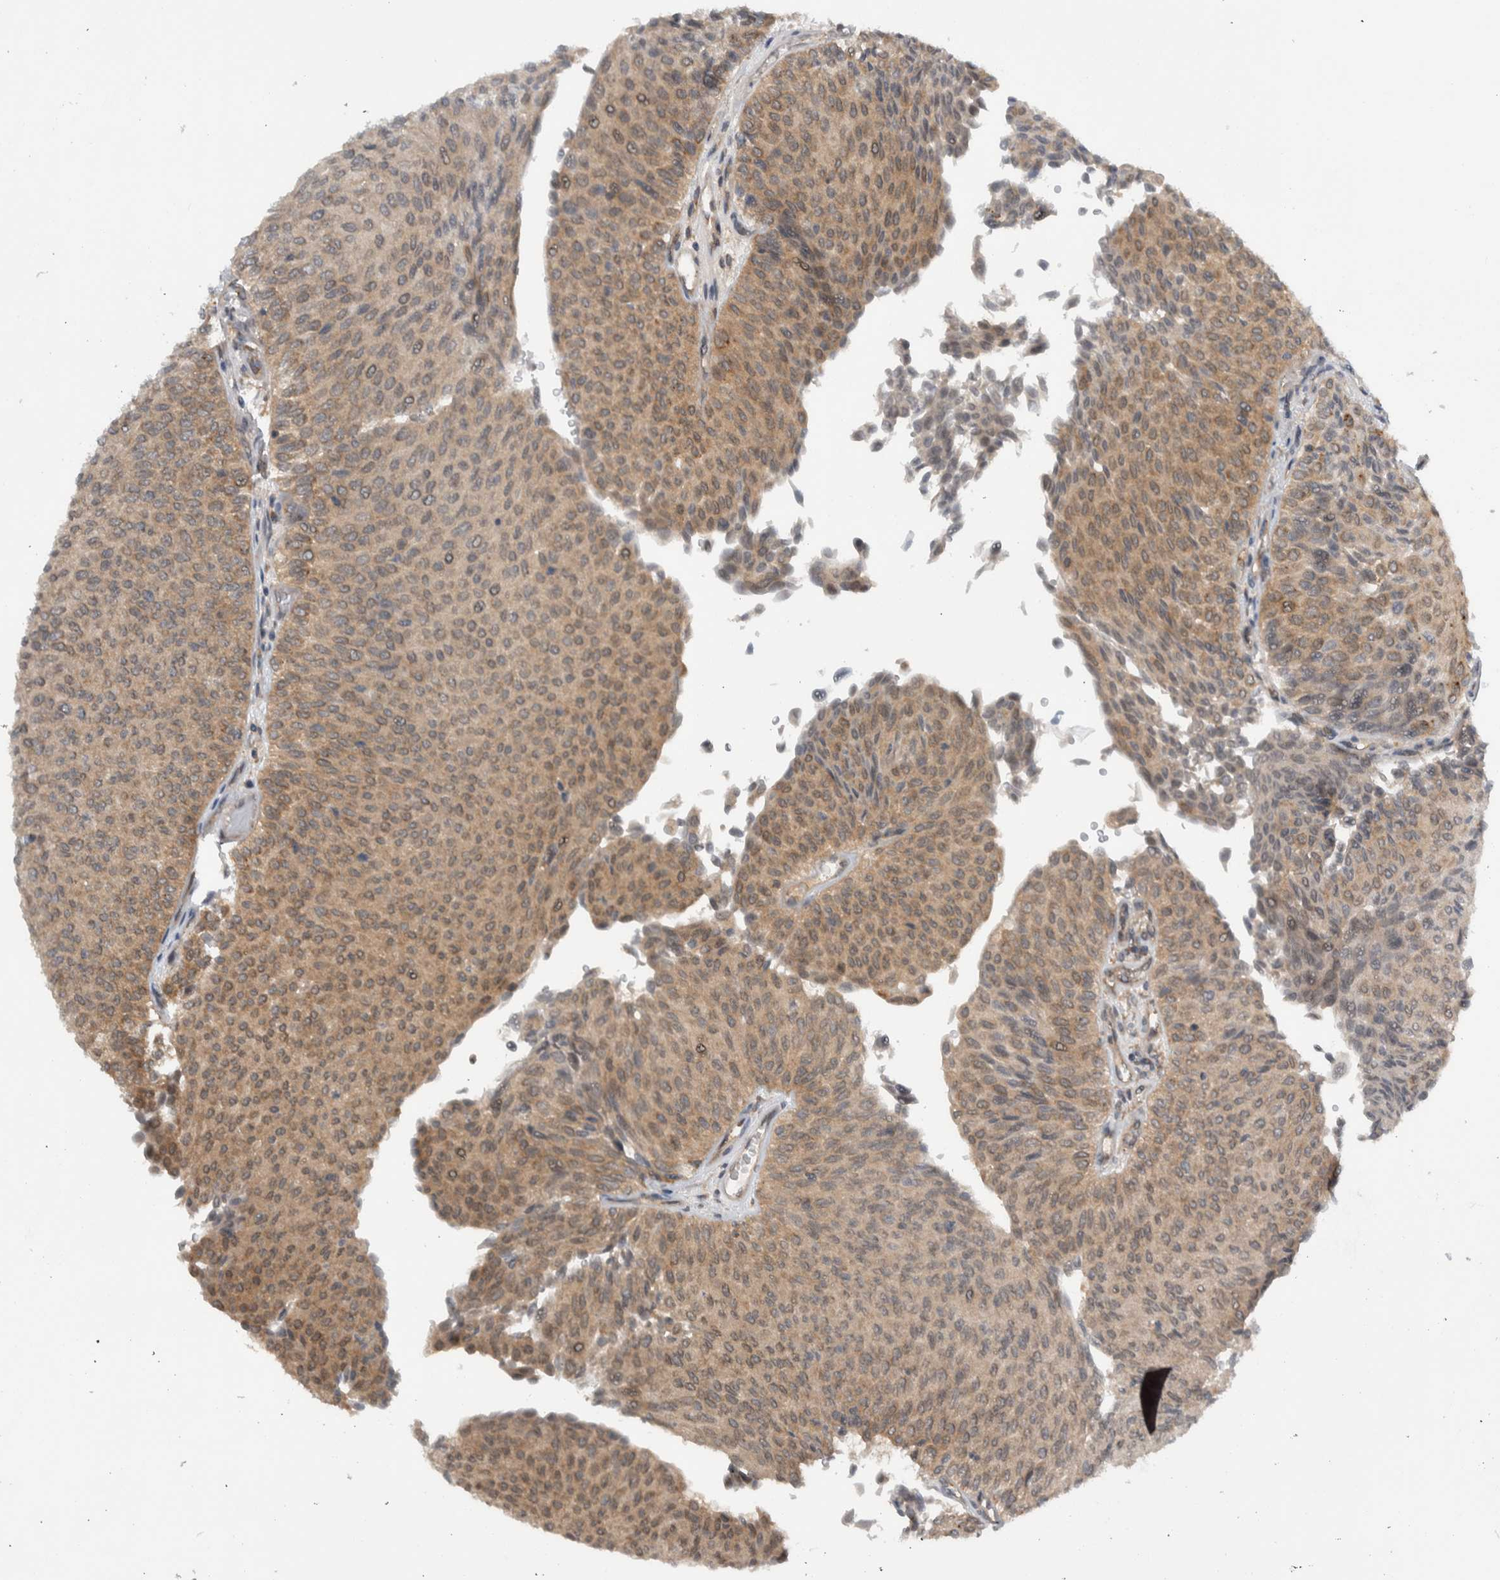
{"staining": {"intensity": "weak", "quantity": ">75%", "location": "cytoplasmic/membranous"}, "tissue": "urothelial cancer", "cell_type": "Tumor cells", "image_type": "cancer", "snomed": [{"axis": "morphology", "description": "Urothelial carcinoma, Low grade"}, {"axis": "topography", "description": "Urinary bladder"}], "caption": "Urothelial carcinoma (low-grade) stained with a protein marker exhibits weak staining in tumor cells.", "gene": "CCDC43", "patient": {"sex": "male", "age": 78}}